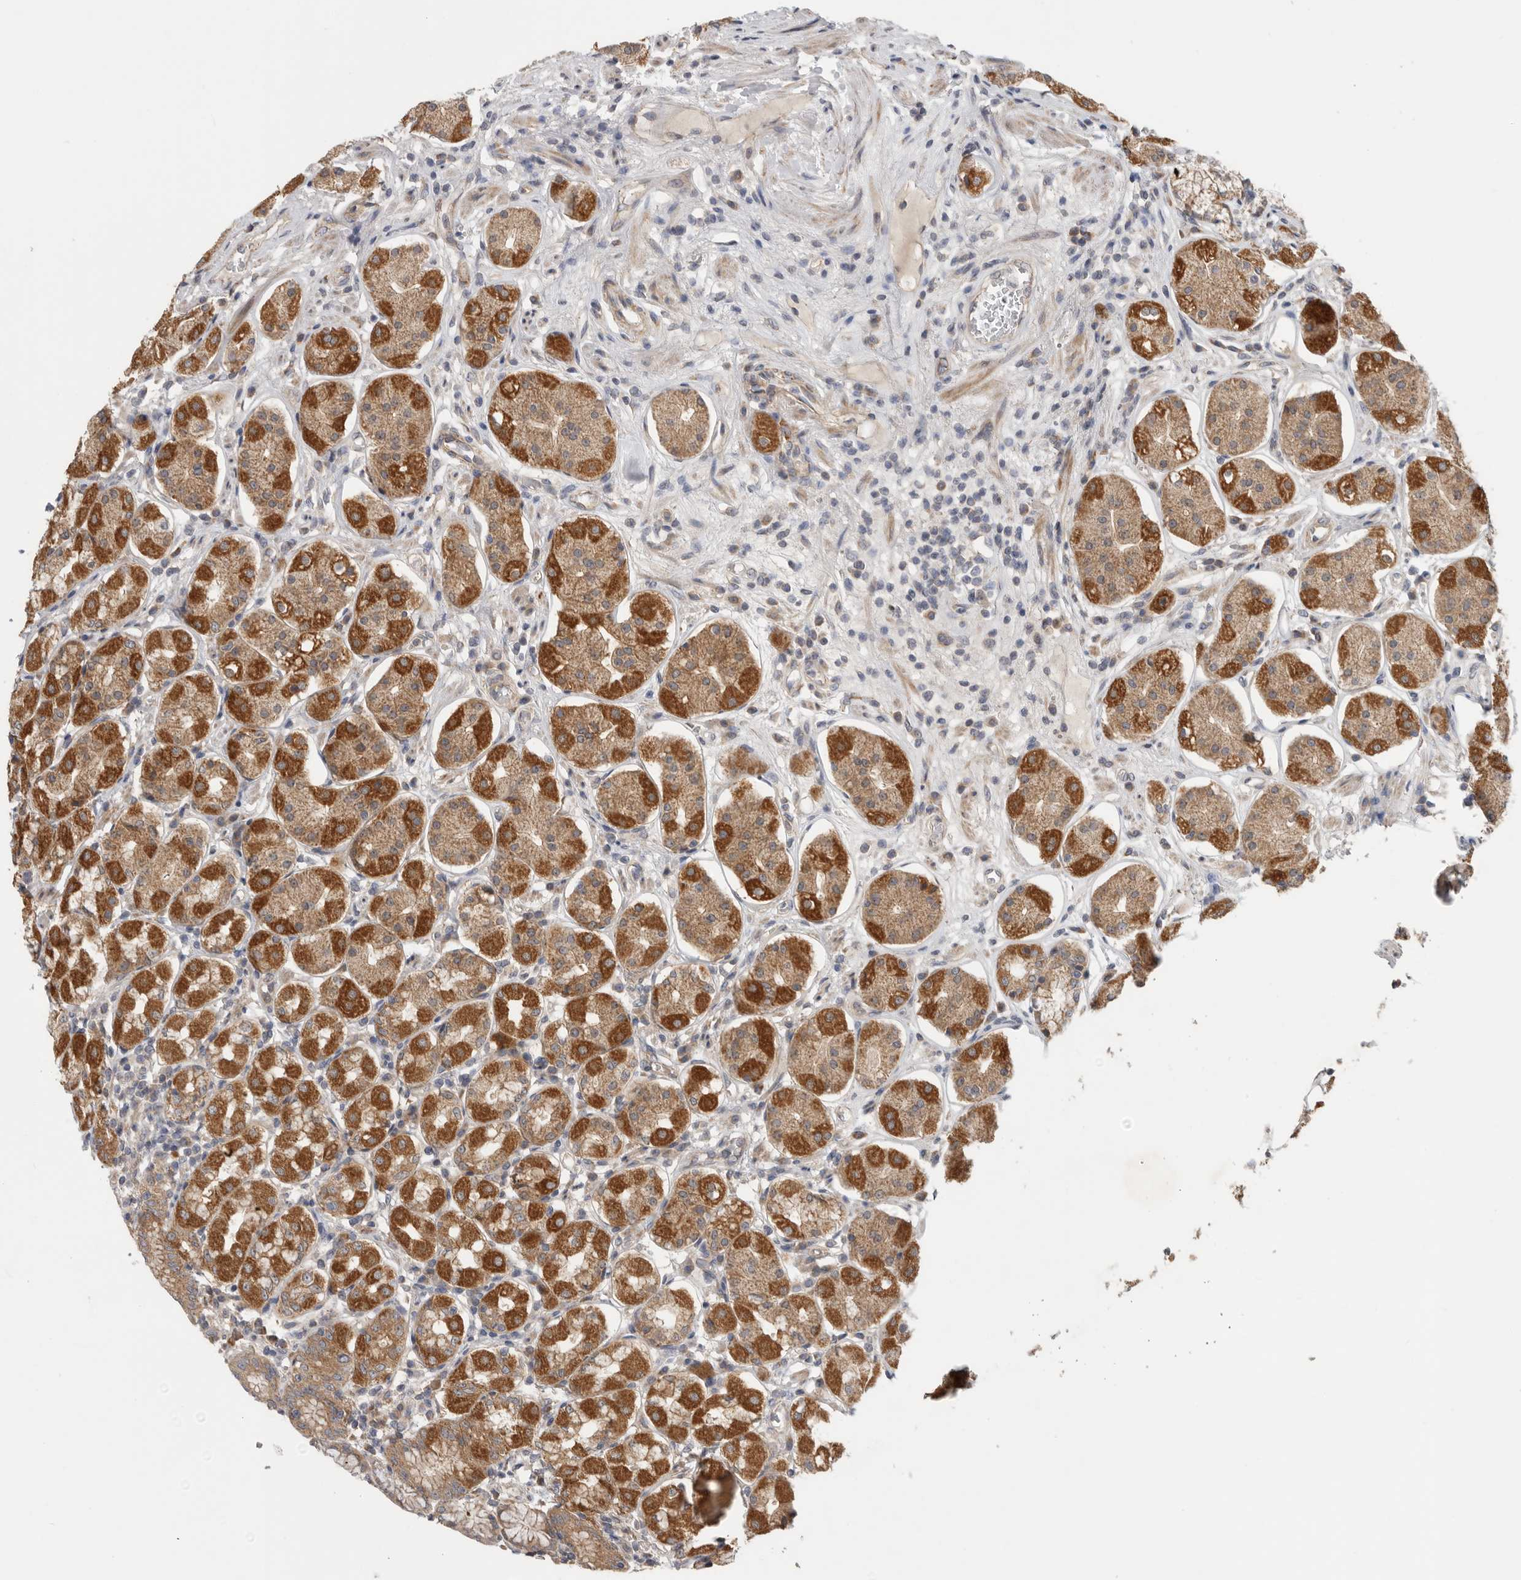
{"staining": {"intensity": "strong", "quantity": "25%-75%", "location": "cytoplasmic/membranous"}, "tissue": "stomach", "cell_type": "Glandular cells", "image_type": "normal", "snomed": [{"axis": "morphology", "description": "Normal tissue, NOS"}, {"axis": "topography", "description": "Stomach"}, {"axis": "topography", "description": "Stomach, lower"}], "caption": "Strong cytoplasmic/membranous expression is present in about 25%-75% of glandular cells in benign stomach. (DAB IHC with brightfield microscopy, high magnification).", "gene": "MTFR1L", "patient": {"sex": "female", "age": 56}}